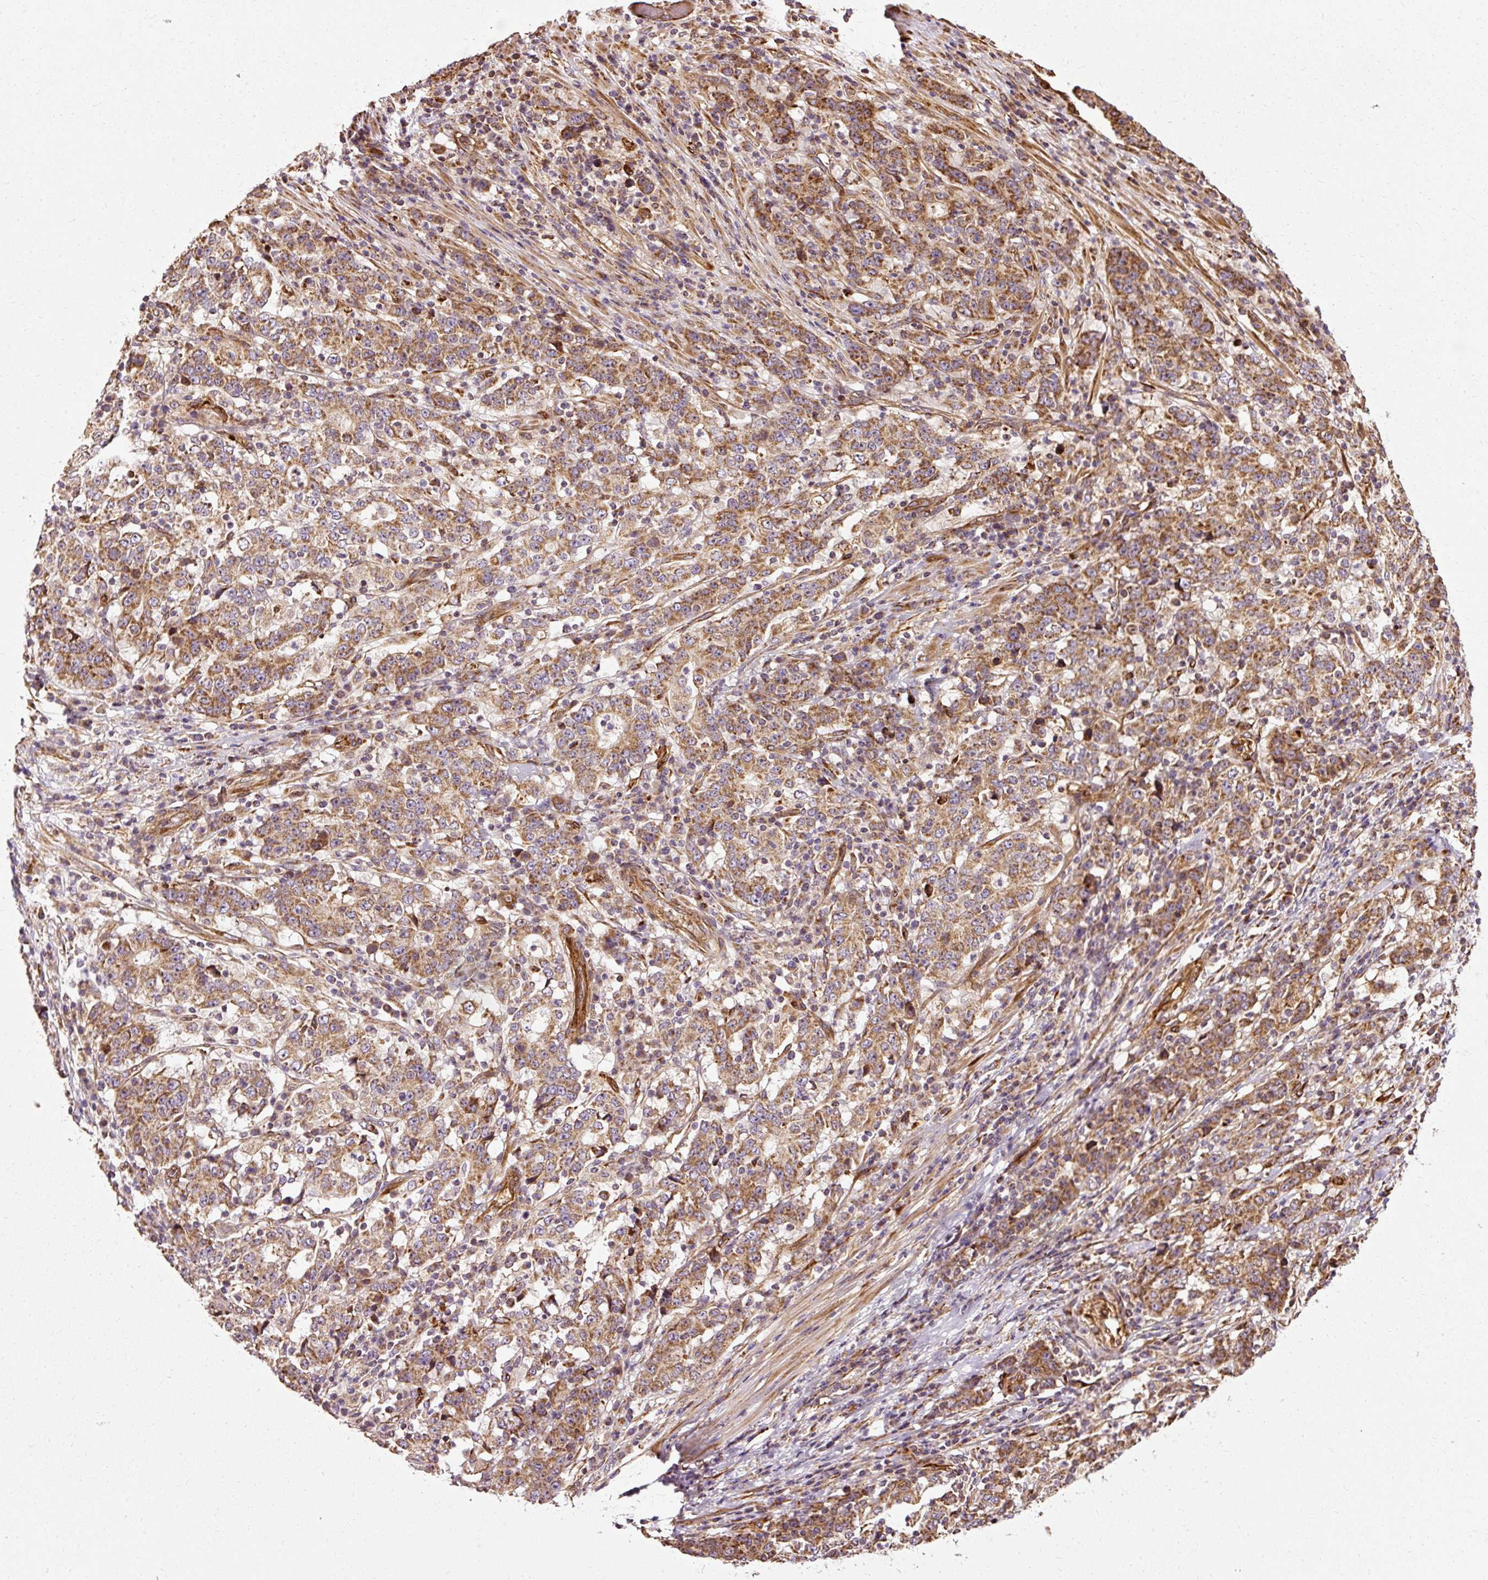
{"staining": {"intensity": "moderate", "quantity": ">75%", "location": "cytoplasmic/membranous"}, "tissue": "stomach cancer", "cell_type": "Tumor cells", "image_type": "cancer", "snomed": [{"axis": "morphology", "description": "Adenocarcinoma, NOS"}, {"axis": "topography", "description": "Stomach"}], "caption": "Immunohistochemical staining of stomach cancer exhibits moderate cytoplasmic/membranous protein staining in approximately >75% of tumor cells.", "gene": "ISCU", "patient": {"sex": "male", "age": 59}}